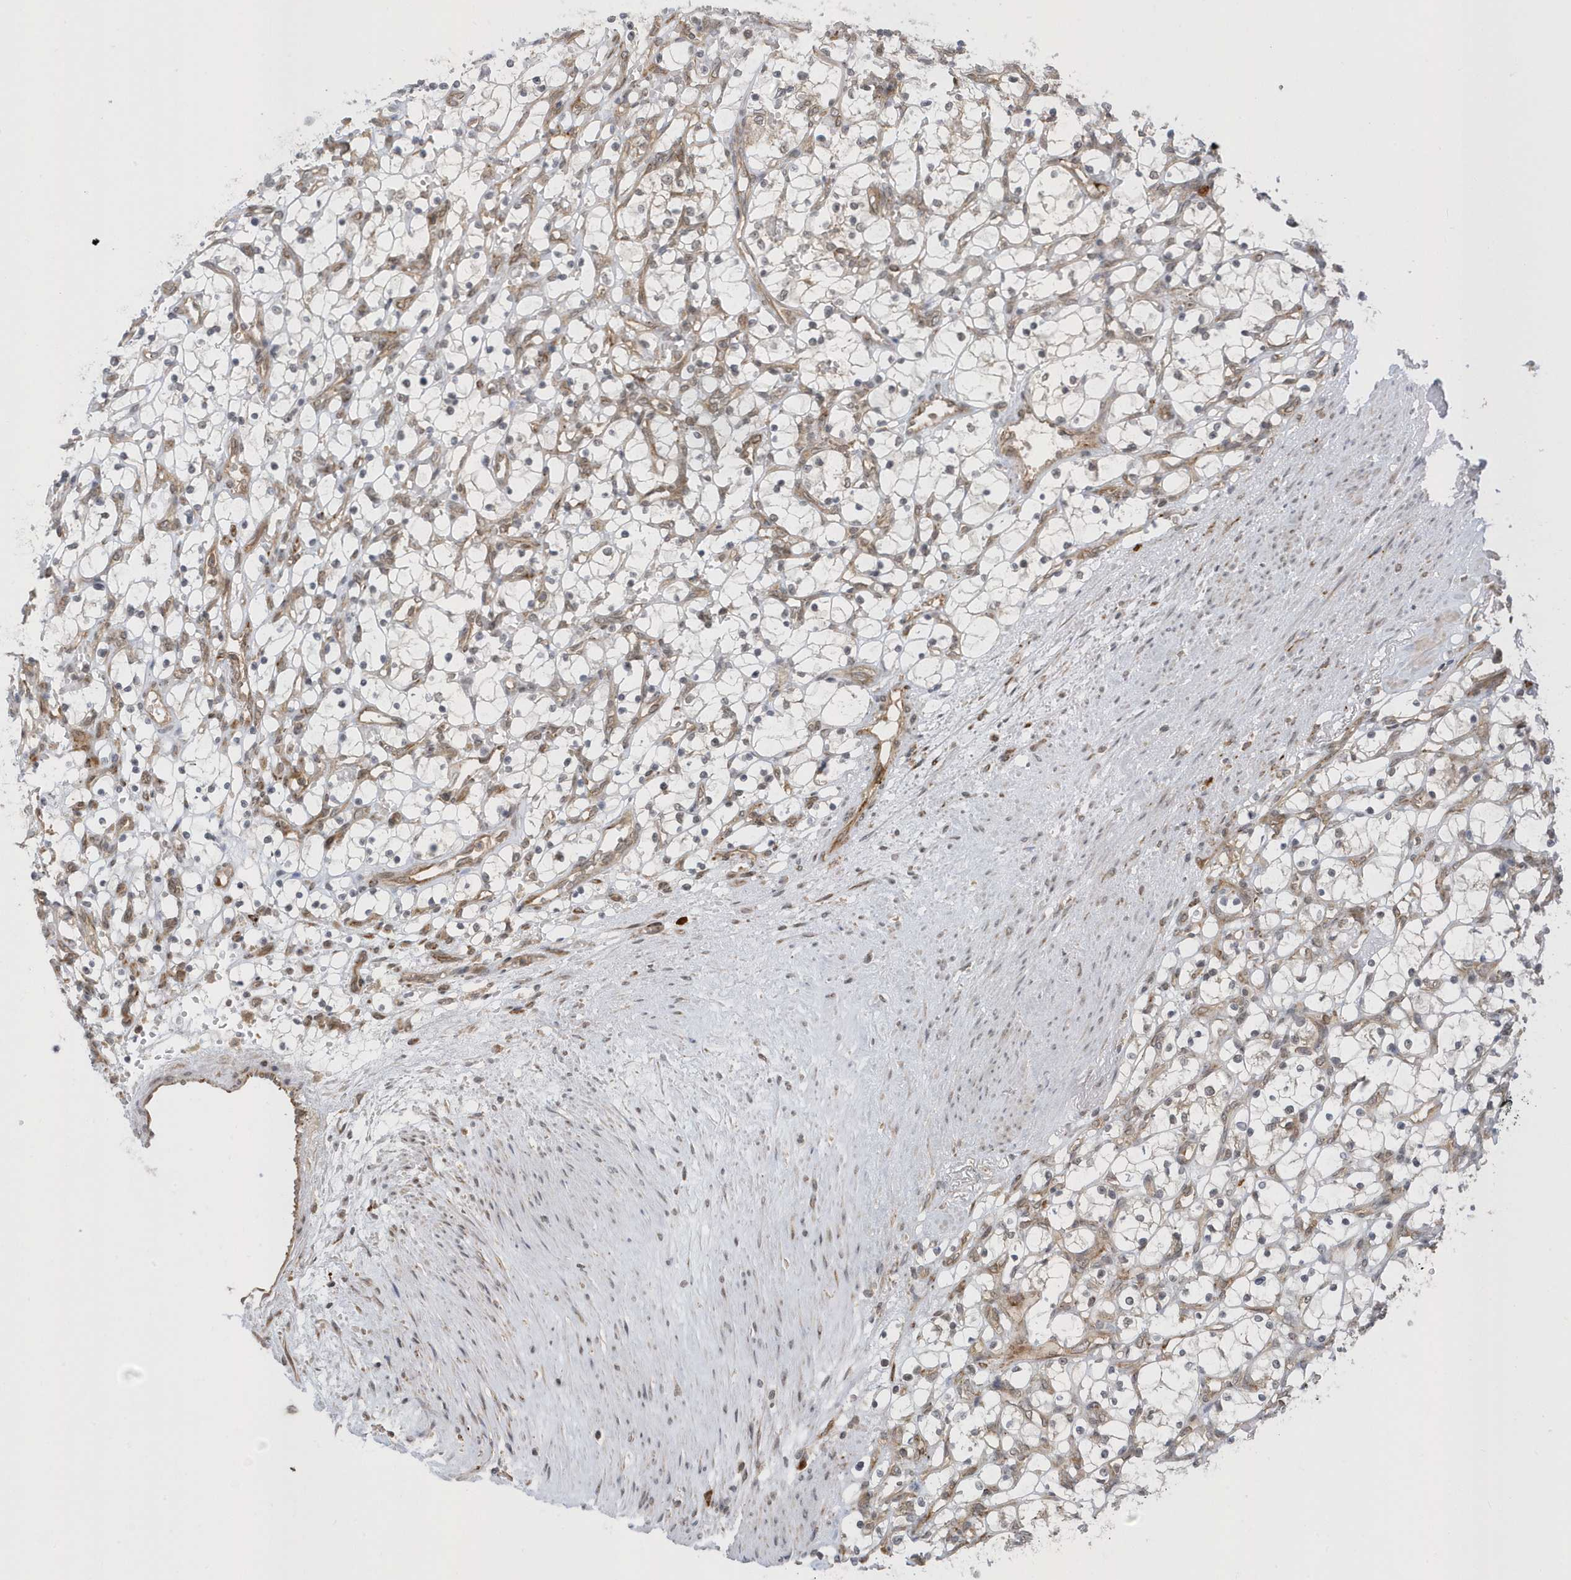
{"staining": {"intensity": "negative", "quantity": "none", "location": "none"}, "tissue": "renal cancer", "cell_type": "Tumor cells", "image_type": "cancer", "snomed": [{"axis": "morphology", "description": "Adenocarcinoma, NOS"}, {"axis": "topography", "description": "Kidney"}], "caption": "Human renal adenocarcinoma stained for a protein using immunohistochemistry (IHC) displays no staining in tumor cells.", "gene": "METTL21A", "patient": {"sex": "female", "age": 69}}